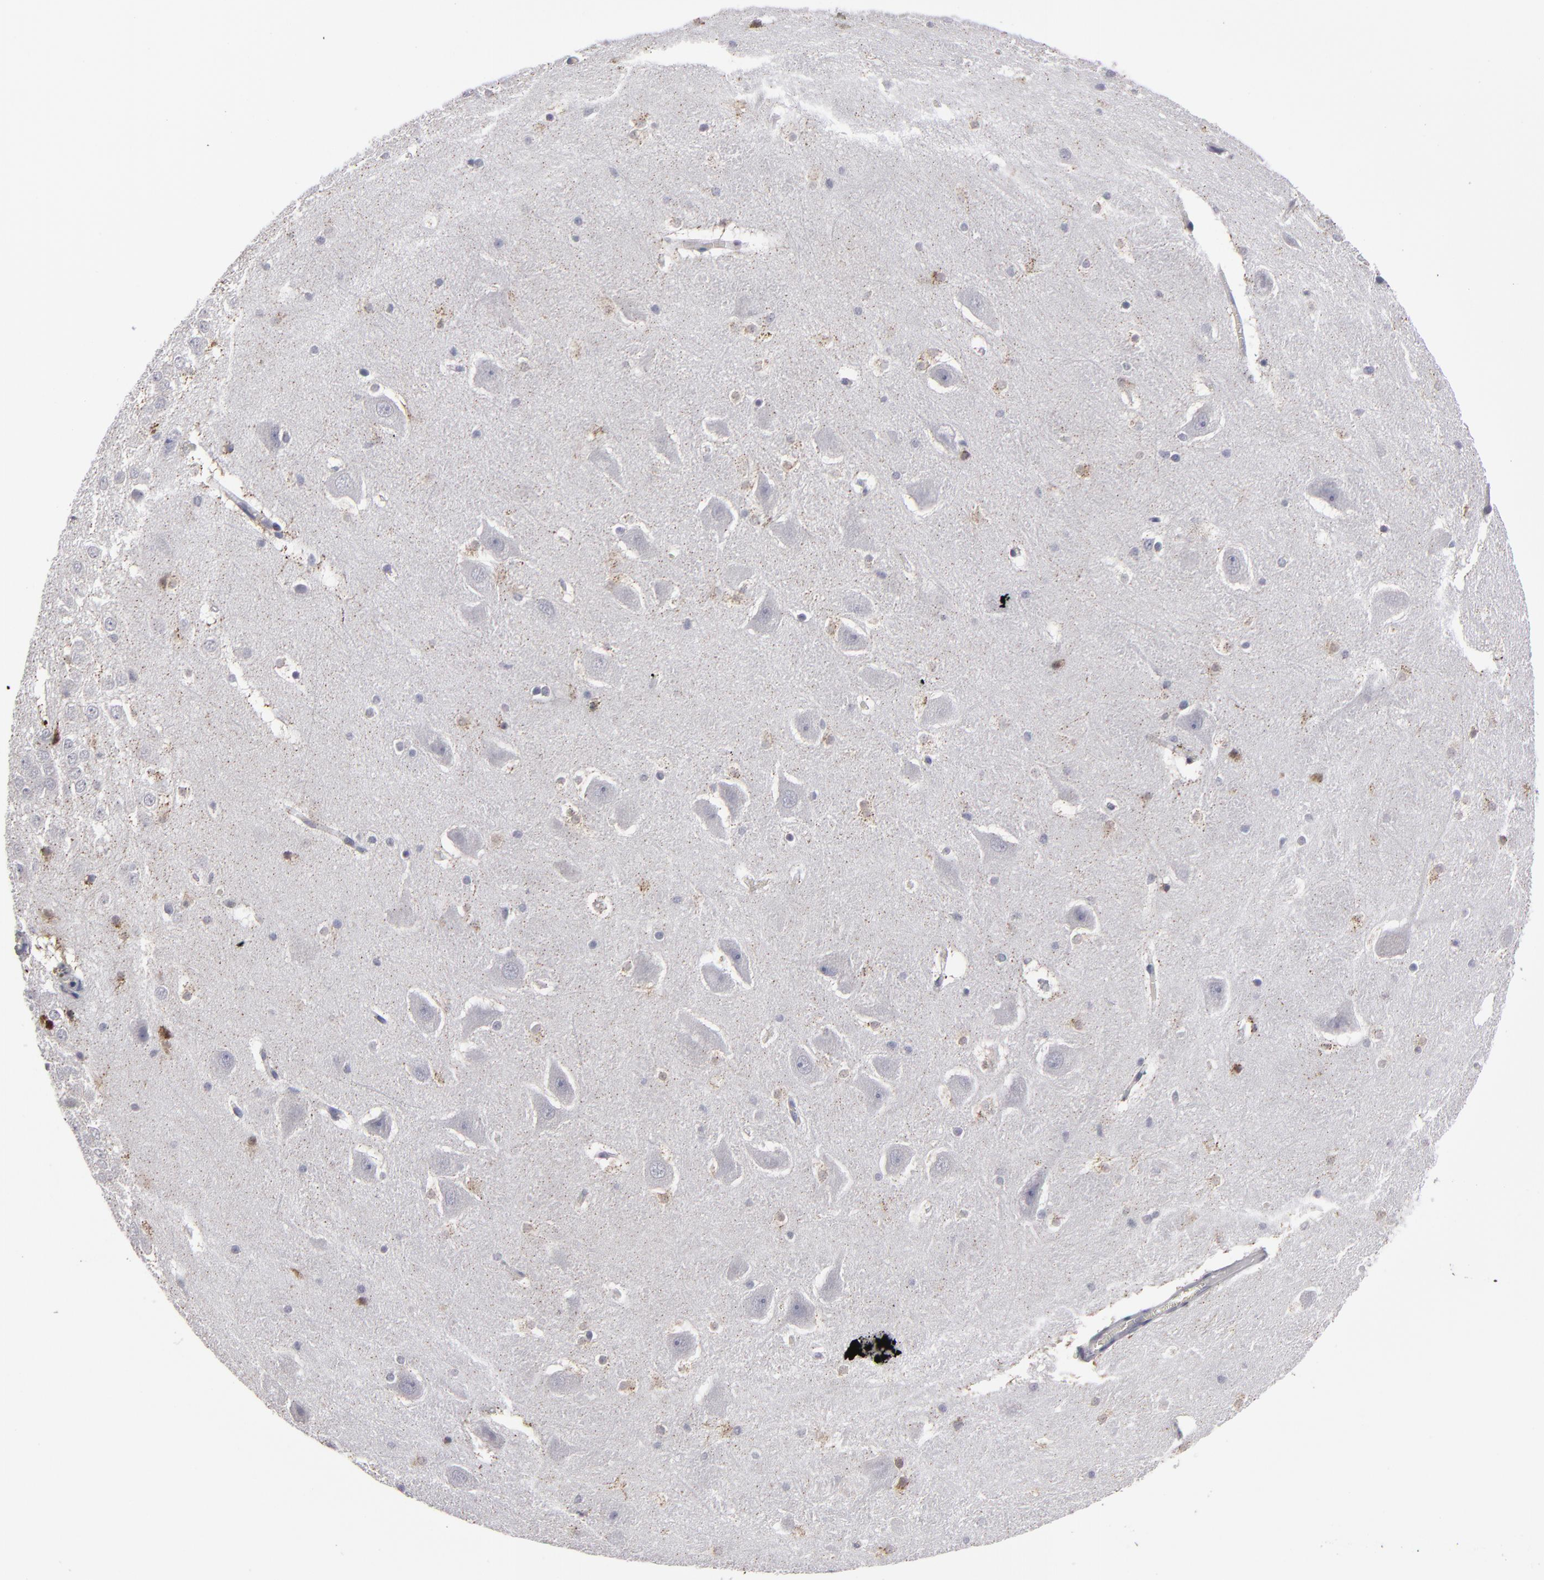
{"staining": {"intensity": "moderate", "quantity": "<25%", "location": "cytoplasmic/membranous"}, "tissue": "hippocampus", "cell_type": "Glial cells", "image_type": "normal", "snomed": [{"axis": "morphology", "description": "Normal tissue, NOS"}, {"axis": "topography", "description": "Hippocampus"}], "caption": "Protein expression analysis of unremarkable human hippocampus reveals moderate cytoplasmic/membranous positivity in about <25% of glial cells. The staining is performed using DAB brown chromogen to label protein expression. The nuclei are counter-stained blue using hematoxylin.", "gene": "ODF2", "patient": {"sex": "male", "age": 45}}